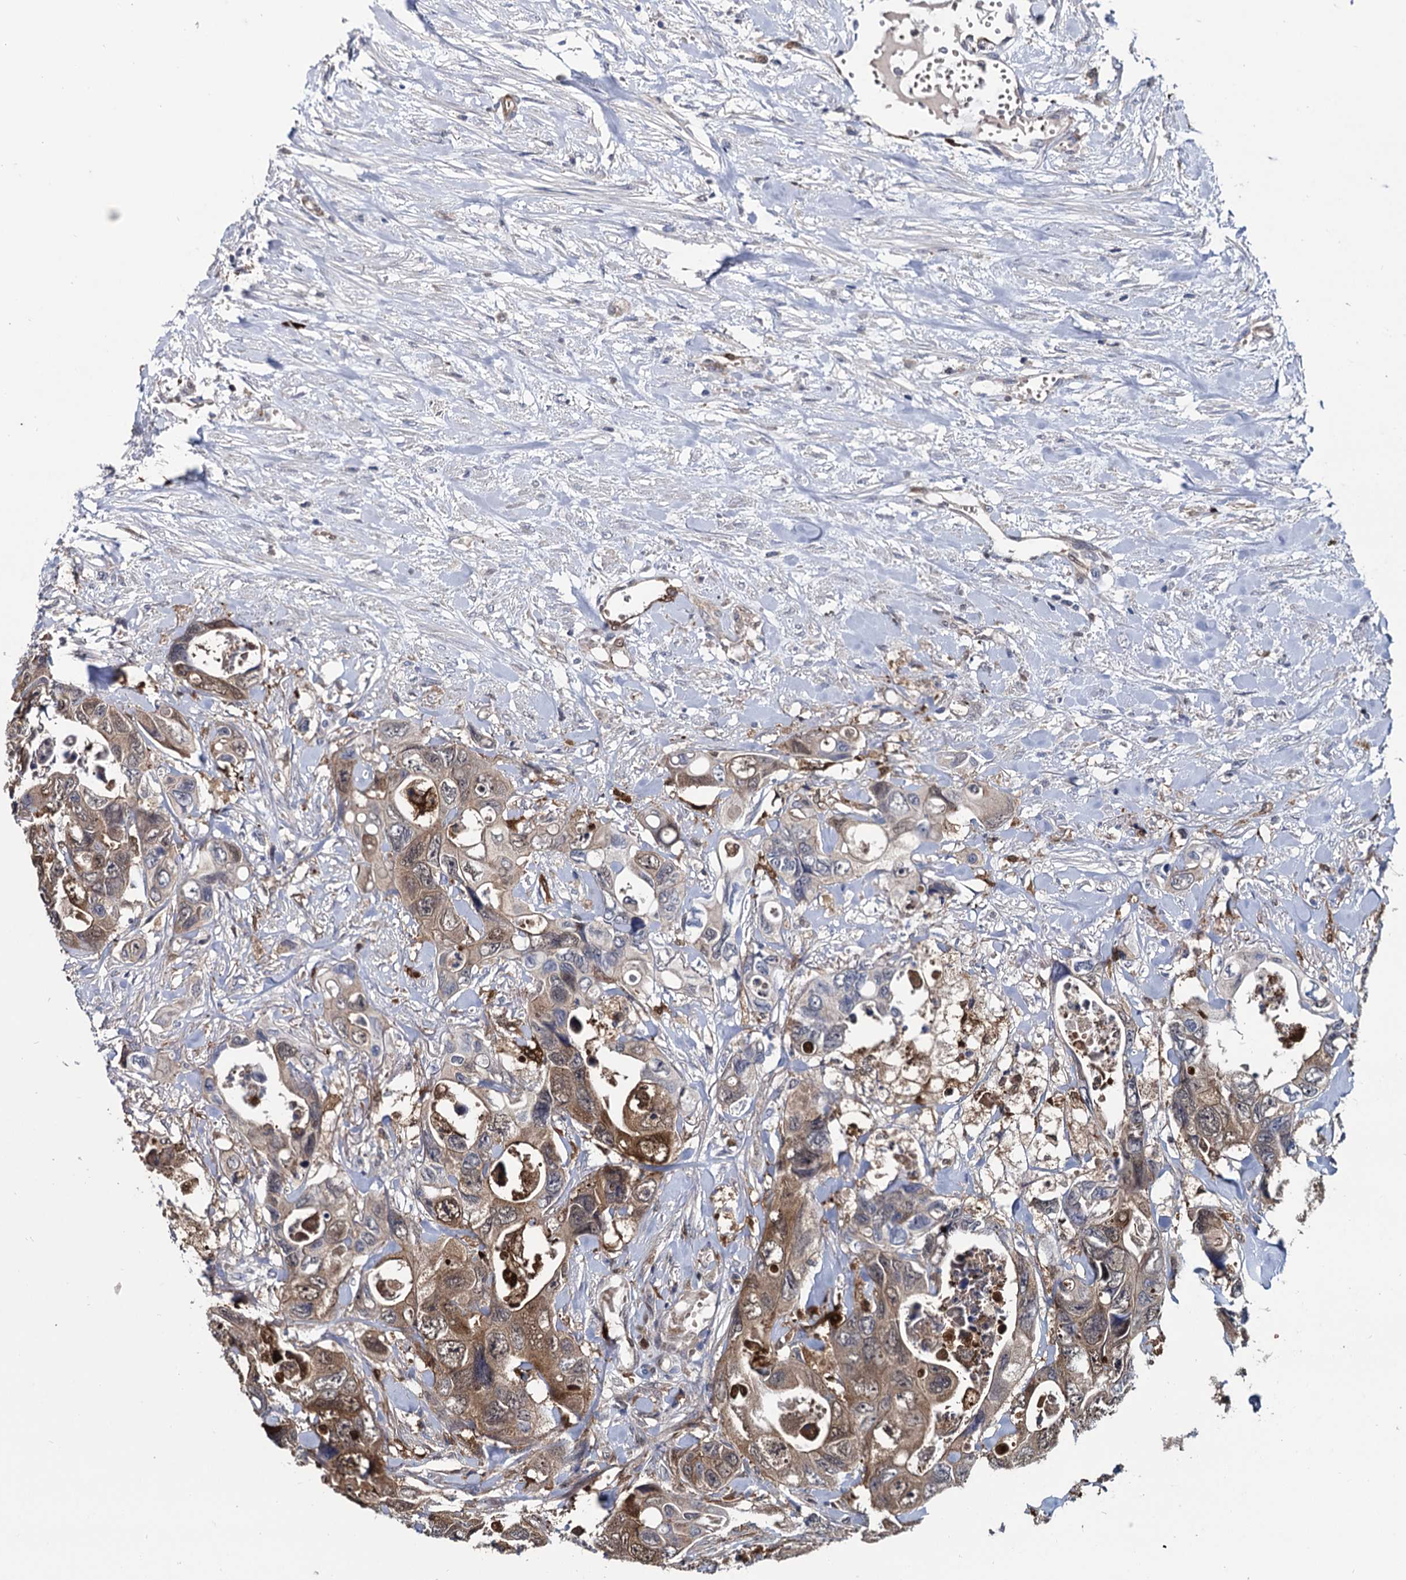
{"staining": {"intensity": "strong", "quantity": ">75%", "location": "cytoplasmic/membranous,nuclear"}, "tissue": "colorectal cancer", "cell_type": "Tumor cells", "image_type": "cancer", "snomed": [{"axis": "morphology", "description": "Adenocarcinoma, NOS"}, {"axis": "topography", "description": "Rectum"}], "caption": "Protein staining shows strong cytoplasmic/membranous and nuclear expression in about >75% of tumor cells in colorectal adenocarcinoma.", "gene": "FABP5", "patient": {"sex": "male", "age": 57}}